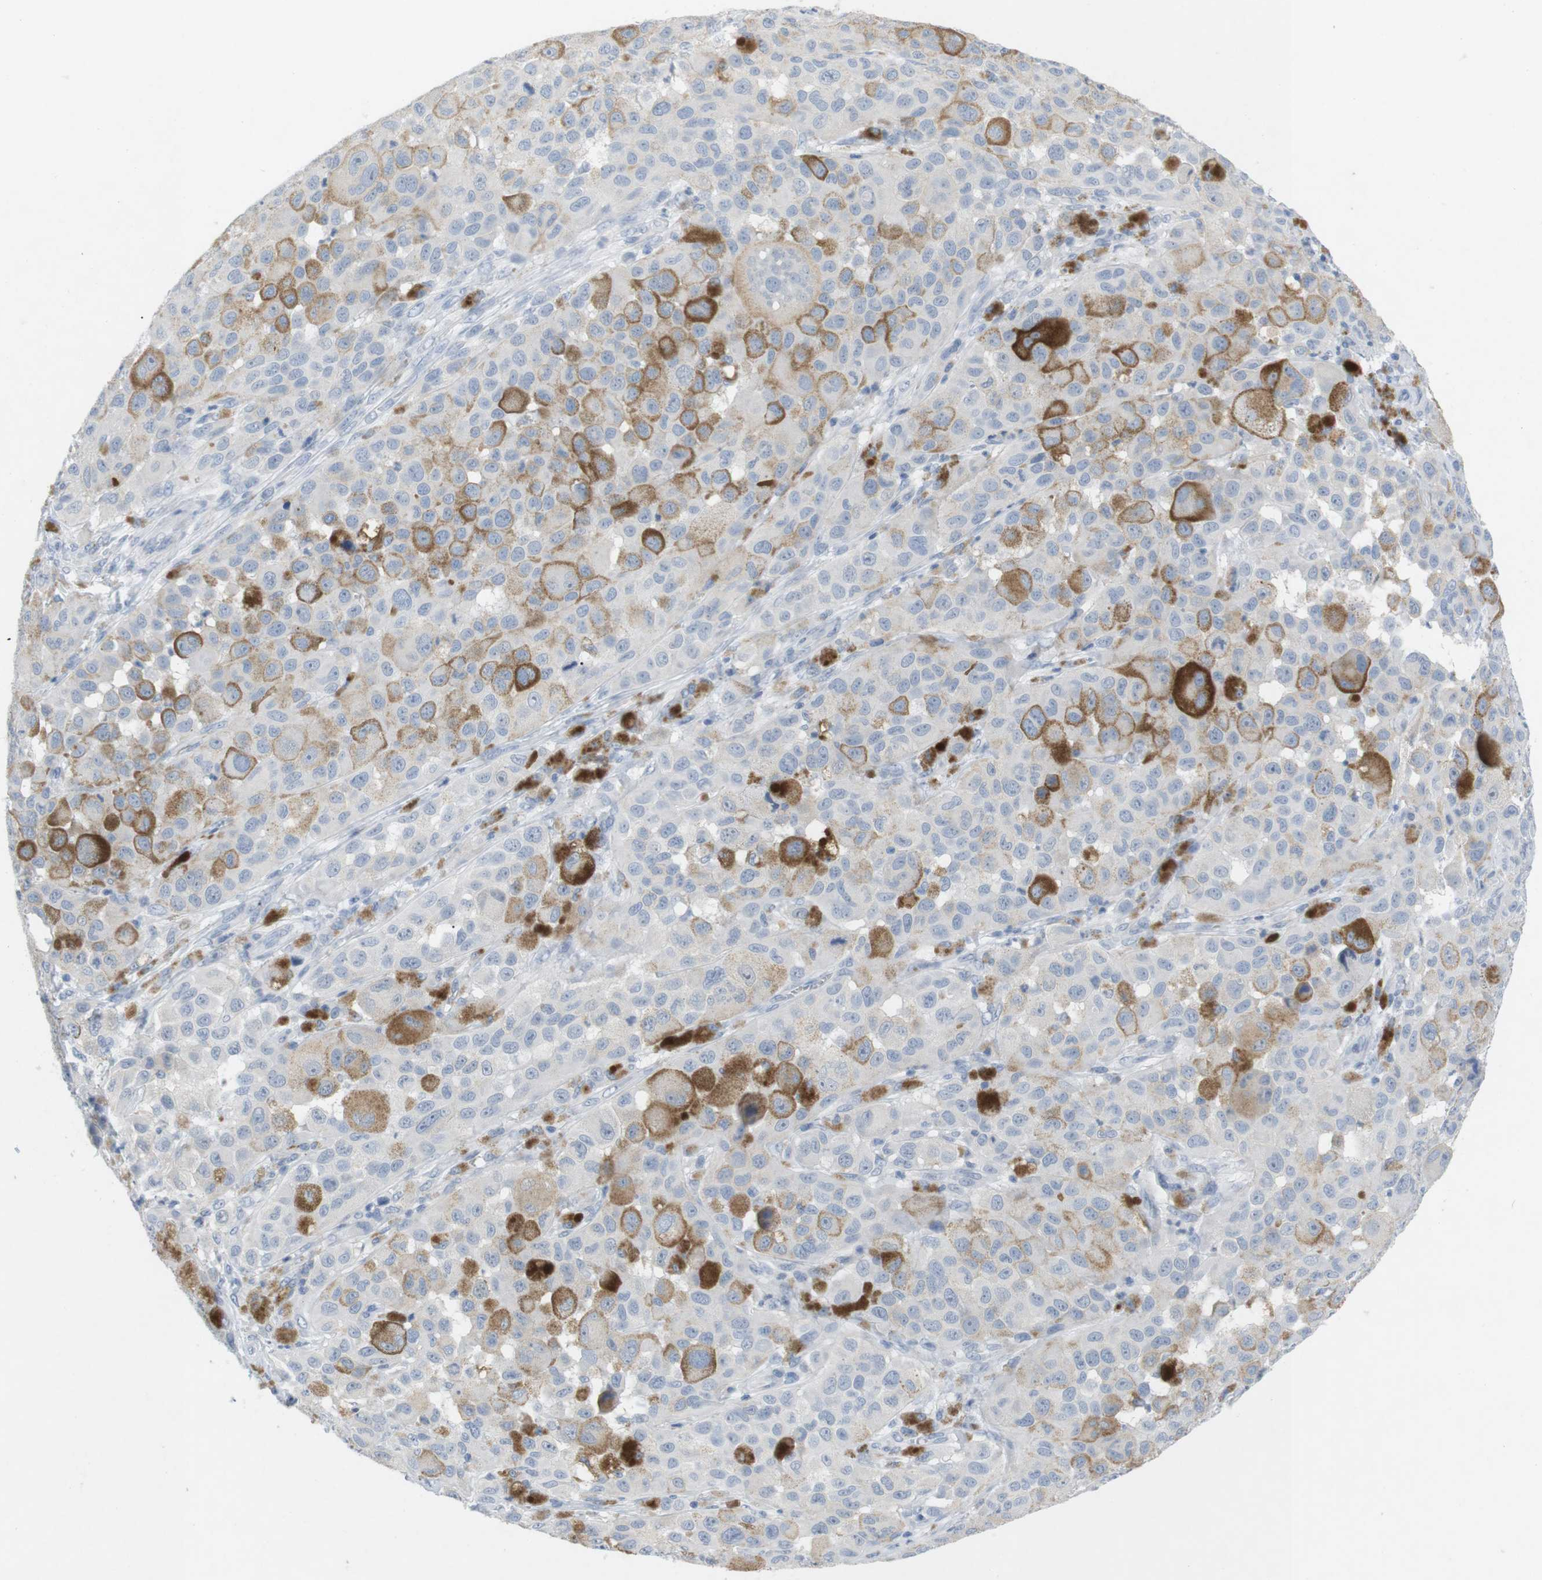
{"staining": {"intensity": "moderate", "quantity": "<25%", "location": "cytoplasmic/membranous"}, "tissue": "melanoma", "cell_type": "Tumor cells", "image_type": "cancer", "snomed": [{"axis": "morphology", "description": "Malignant melanoma, NOS"}, {"axis": "topography", "description": "Skin"}], "caption": "Human malignant melanoma stained with a brown dye demonstrates moderate cytoplasmic/membranous positive staining in about <25% of tumor cells.", "gene": "HBG2", "patient": {"sex": "male", "age": 96}}